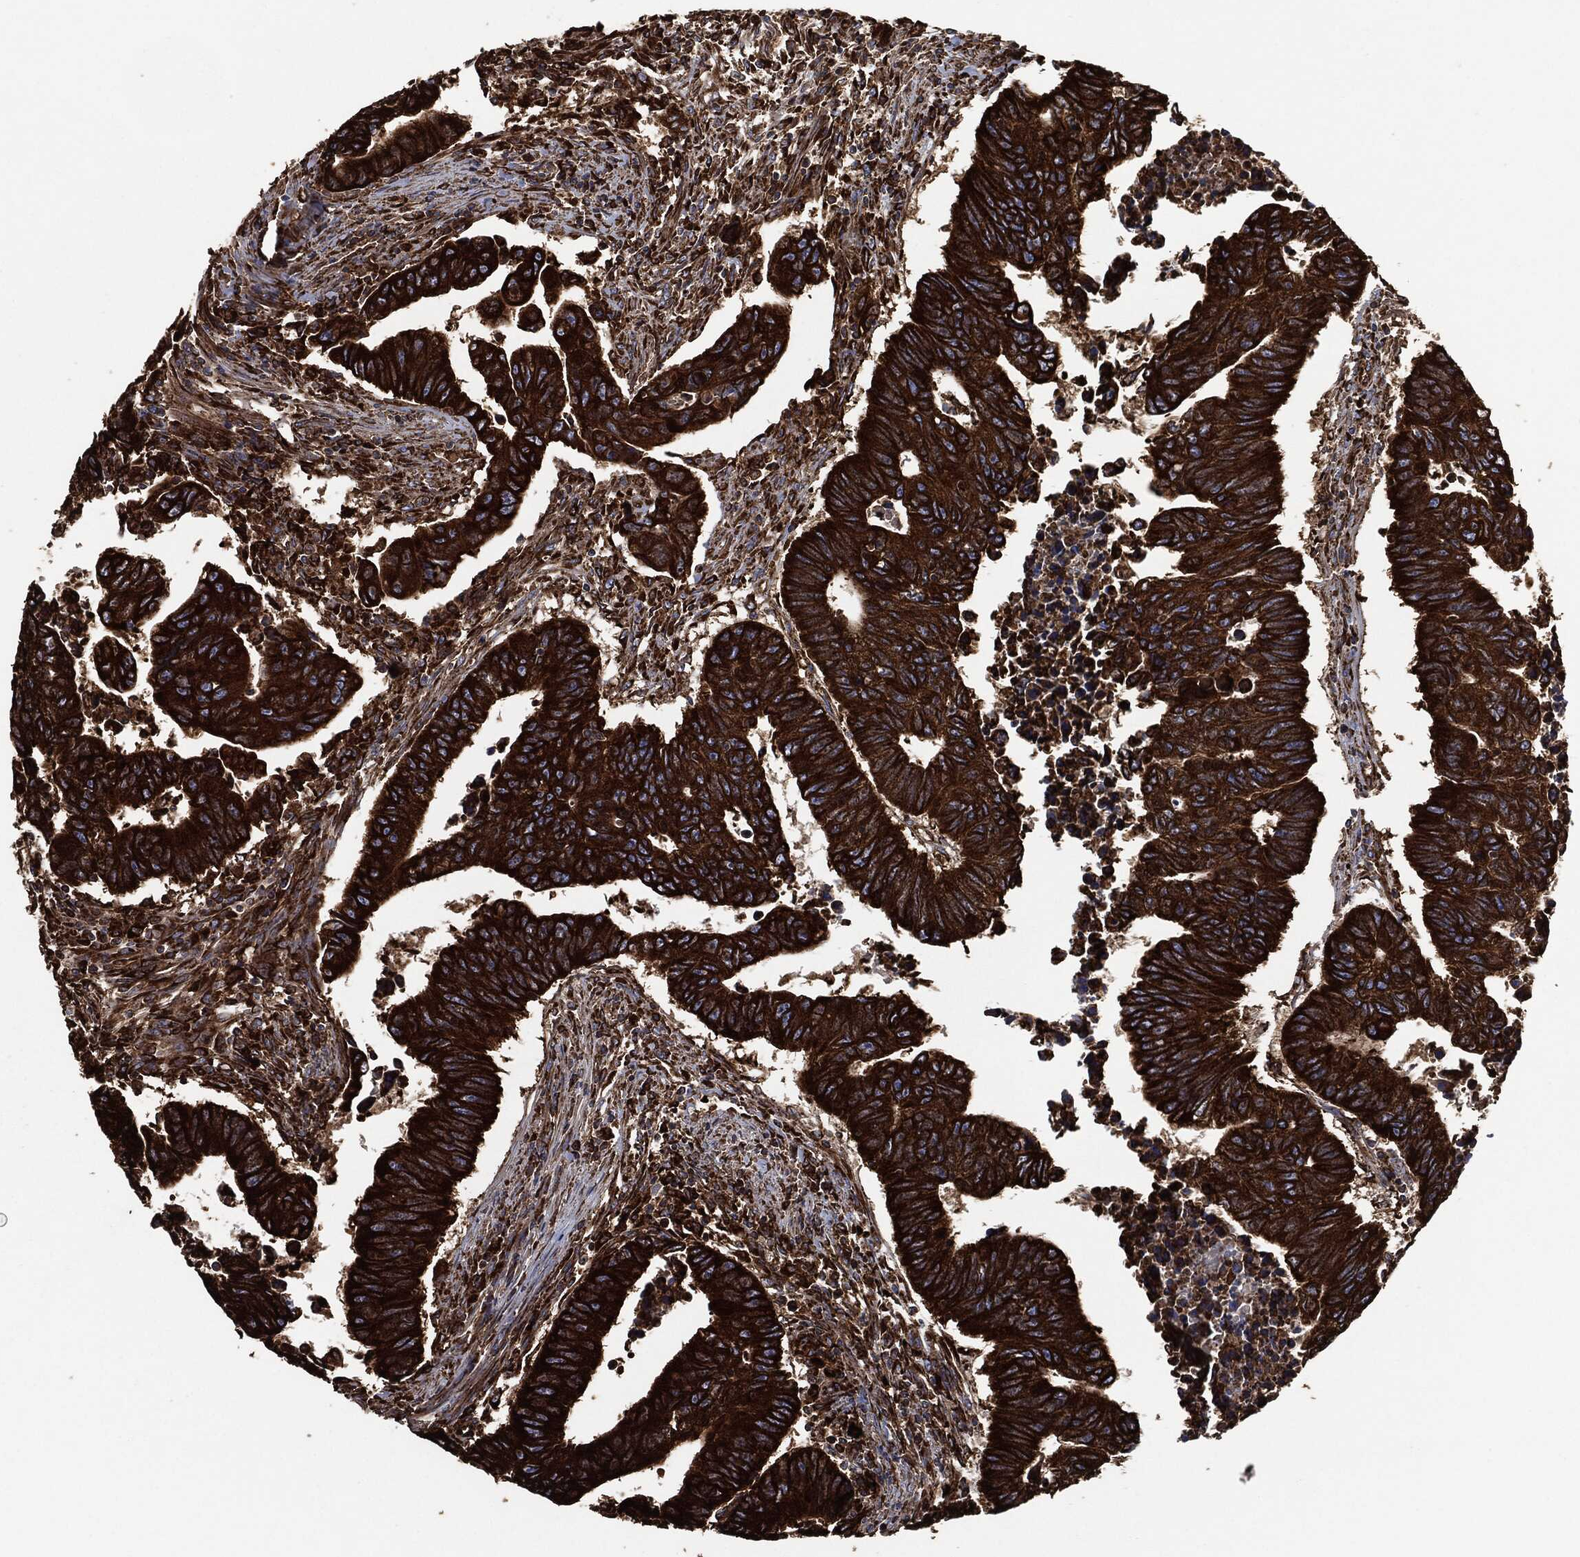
{"staining": {"intensity": "strong", "quantity": ">75%", "location": "cytoplasmic/membranous"}, "tissue": "colorectal cancer", "cell_type": "Tumor cells", "image_type": "cancer", "snomed": [{"axis": "morphology", "description": "Adenocarcinoma, NOS"}, {"axis": "topography", "description": "Rectum"}], "caption": "Protein expression analysis of colorectal cancer shows strong cytoplasmic/membranous expression in about >75% of tumor cells. Using DAB (3,3'-diaminobenzidine) (brown) and hematoxylin (blue) stains, captured at high magnification using brightfield microscopy.", "gene": "AMFR", "patient": {"sex": "female", "age": 85}}